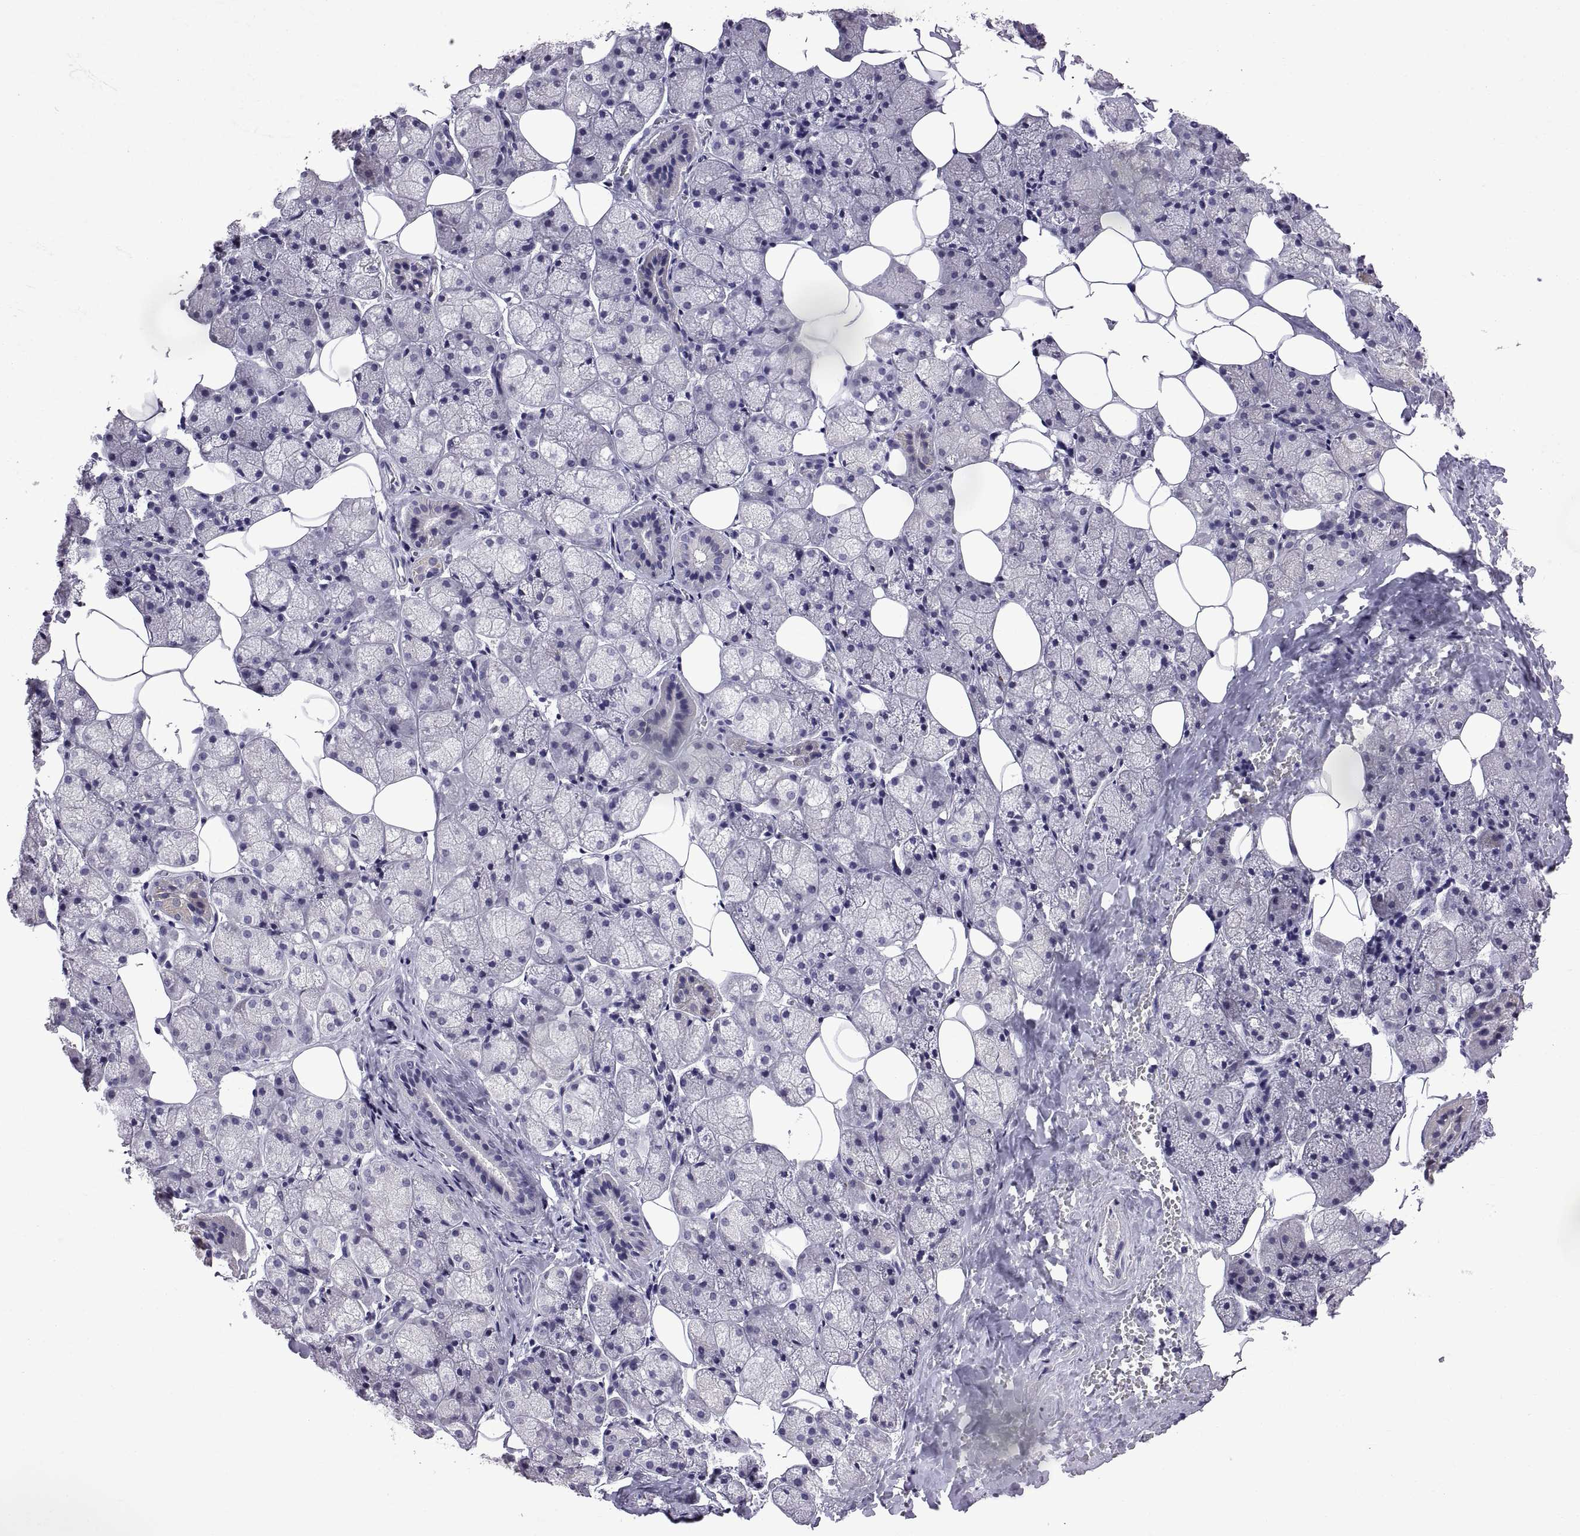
{"staining": {"intensity": "negative", "quantity": "none", "location": "none"}, "tissue": "salivary gland", "cell_type": "Glandular cells", "image_type": "normal", "snomed": [{"axis": "morphology", "description": "Normal tissue, NOS"}, {"axis": "topography", "description": "Salivary gland"}], "caption": "A photomicrograph of human salivary gland is negative for staining in glandular cells. (DAB (3,3'-diaminobenzidine) IHC visualized using brightfield microscopy, high magnification).", "gene": "MAGEB18", "patient": {"sex": "male", "age": 38}}